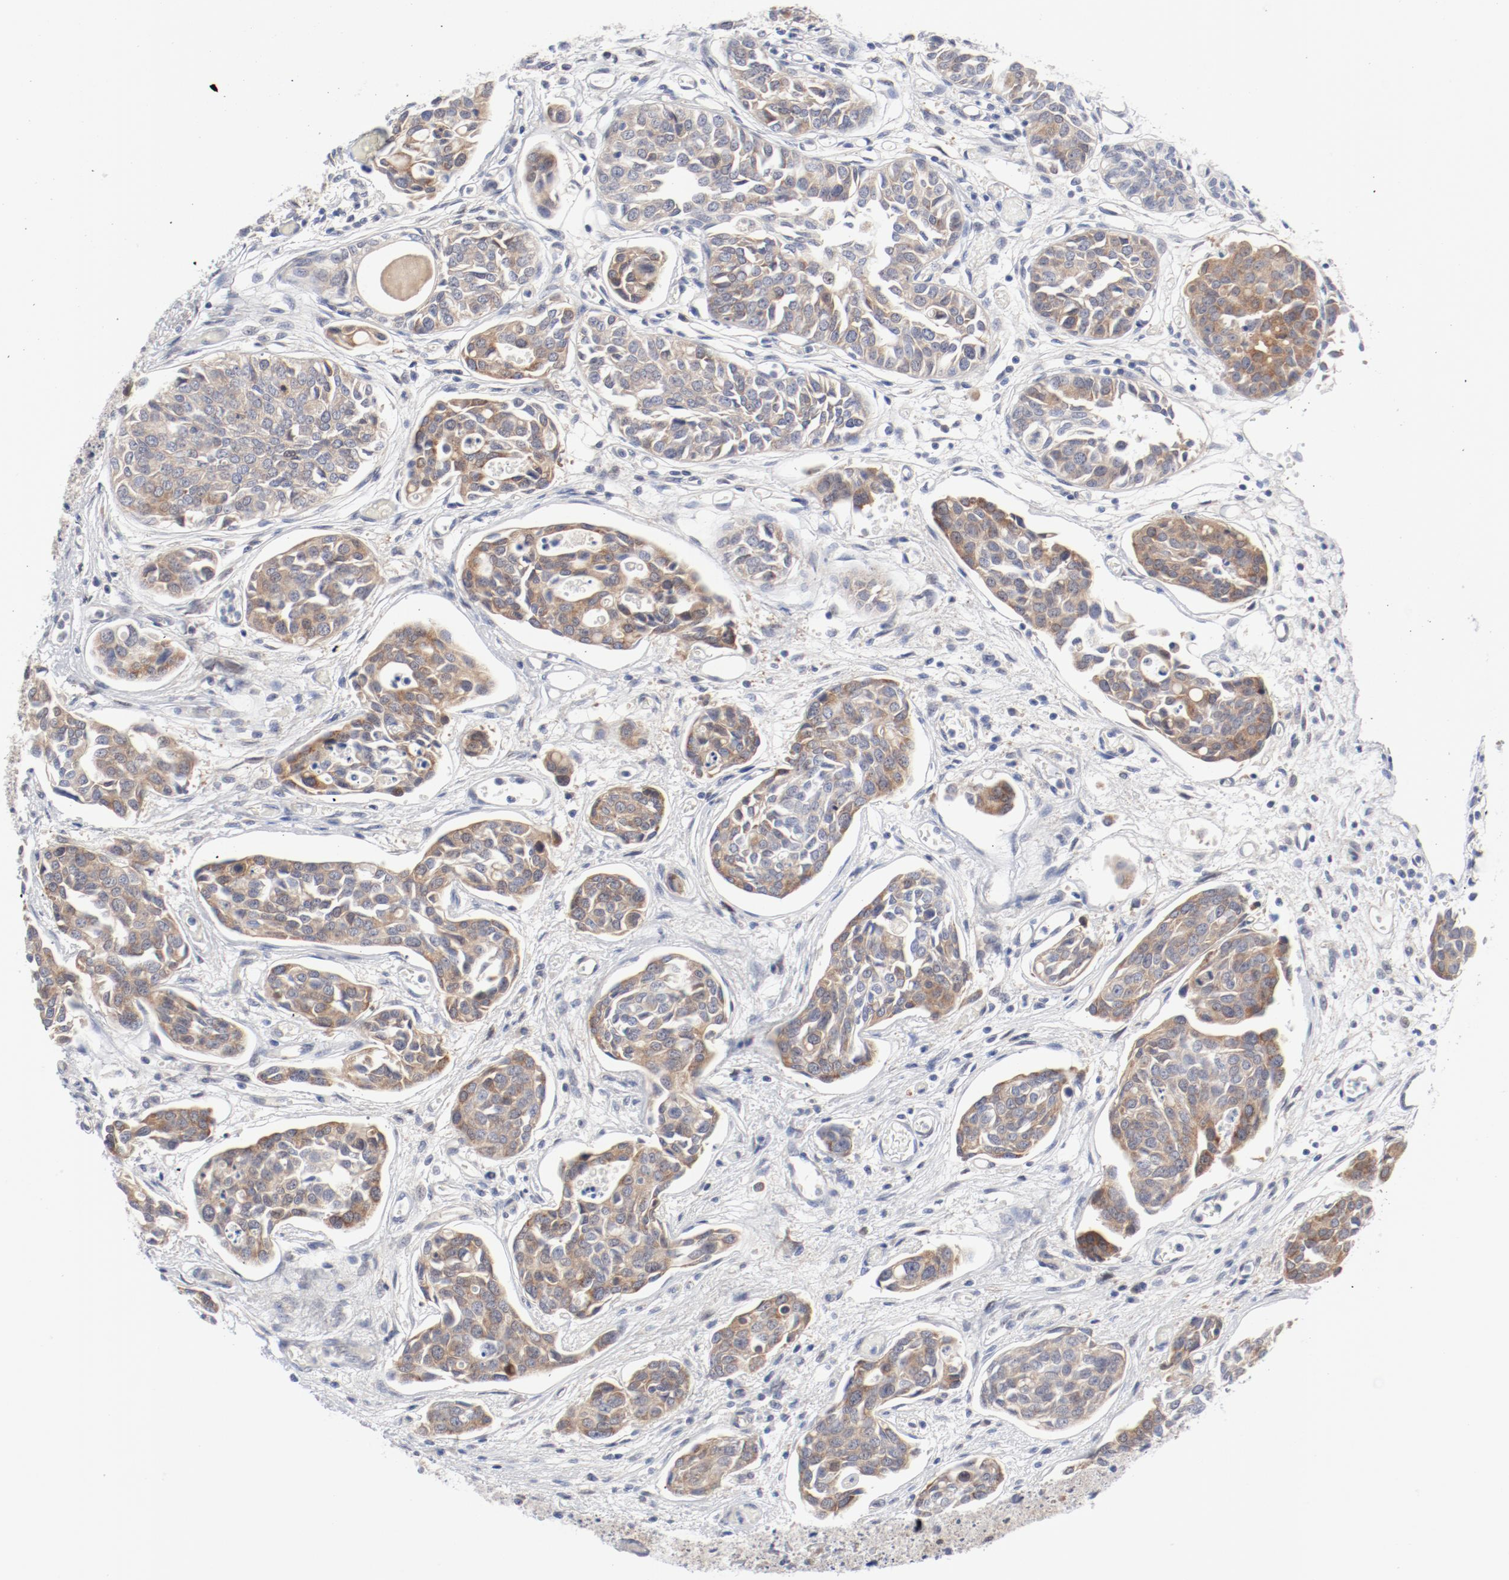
{"staining": {"intensity": "weak", "quantity": ">75%", "location": "cytoplasmic/membranous"}, "tissue": "urothelial cancer", "cell_type": "Tumor cells", "image_type": "cancer", "snomed": [{"axis": "morphology", "description": "Urothelial carcinoma, High grade"}, {"axis": "topography", "description": "Urinary bladder"}], "caption": "An image of urothelial cancer stained for a protein exhibits weak cytoplasmic/membranous brown staining in tumor cells.", "gene": "BAD", "patient": {"sex": "male", "age": 78}}